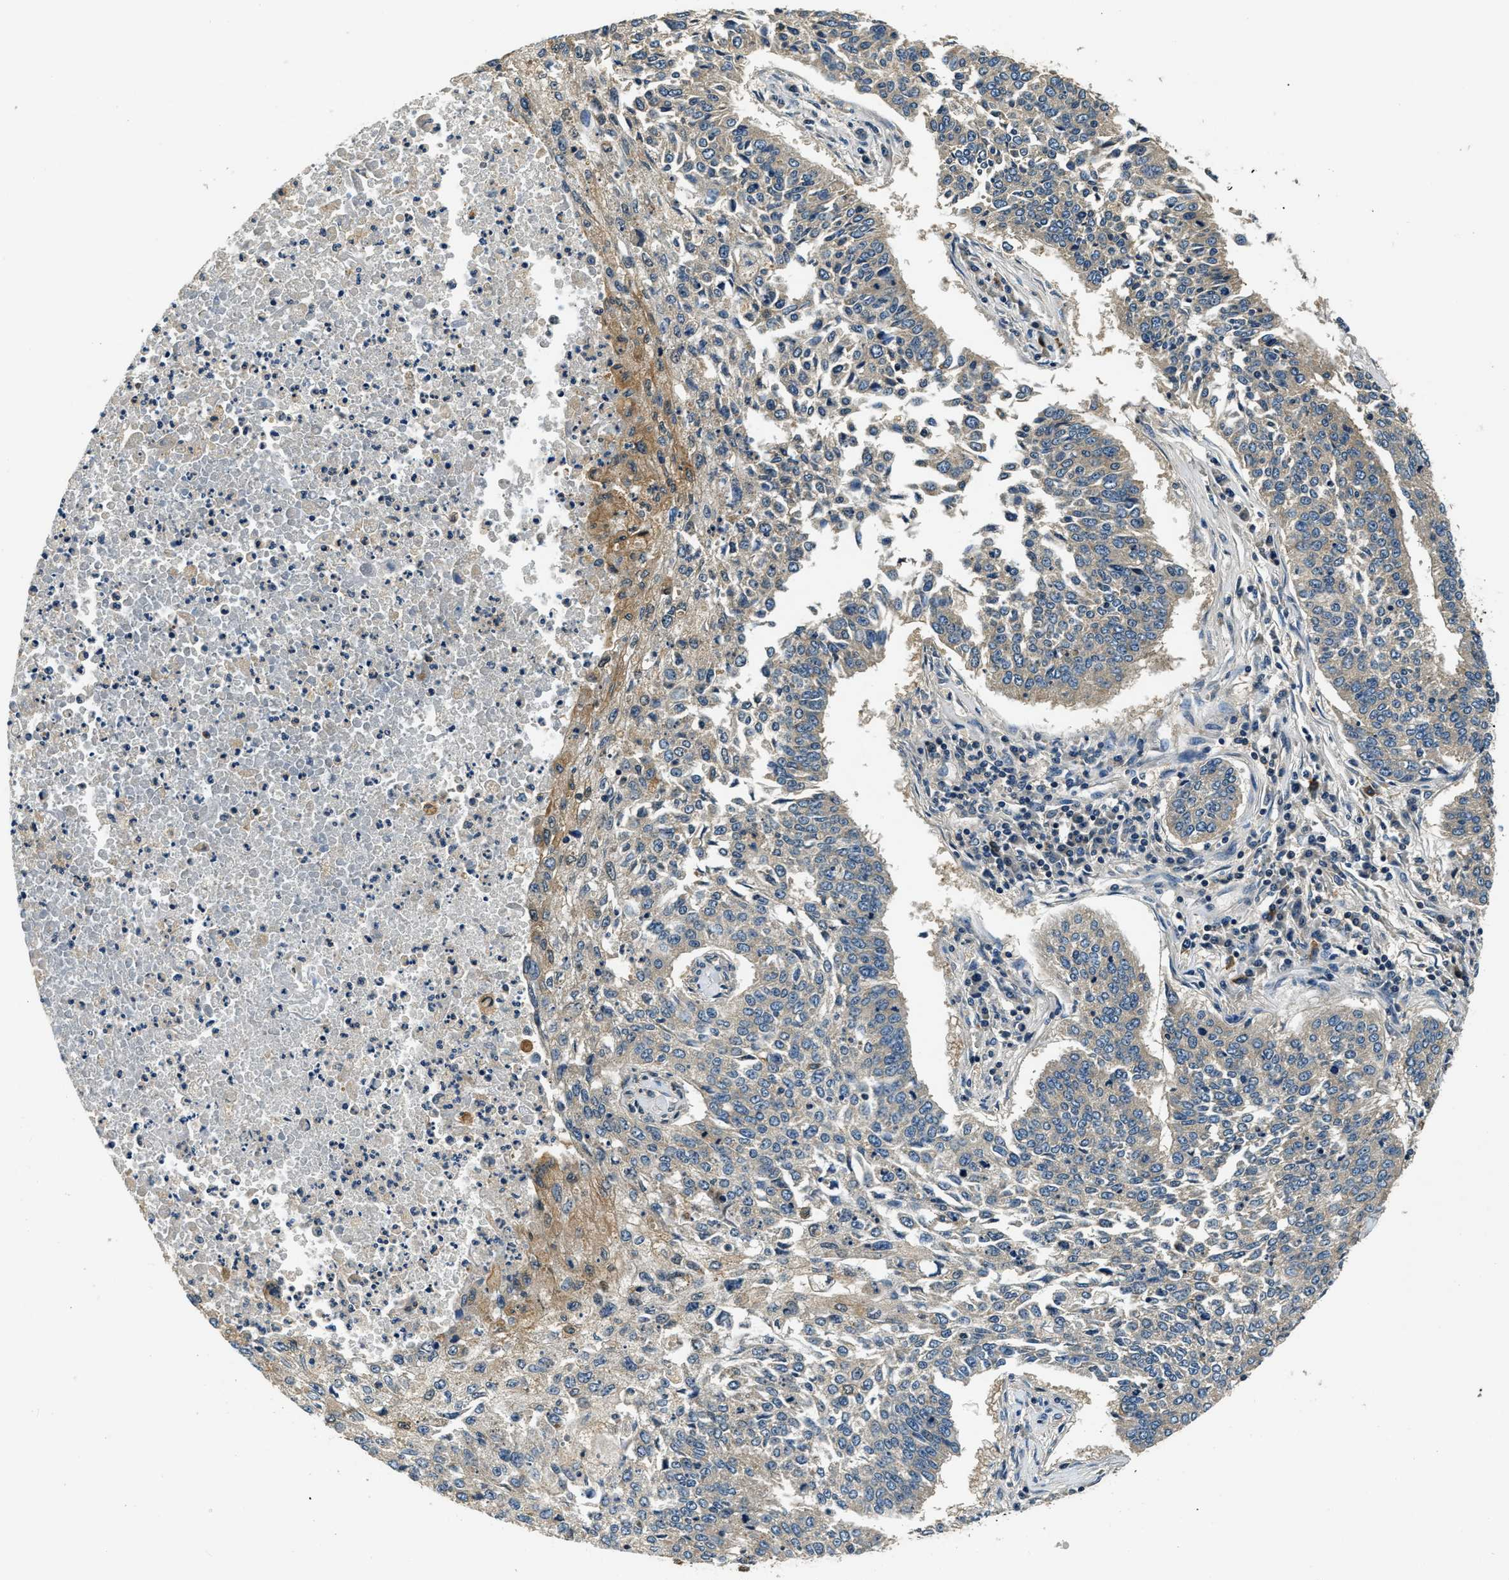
{"staining": {"intensity": "weak", "quantity": "<25%", "location": "cytoplasmic/membranous"}, "tissue": "lung cancer", "cell_type": "Tumor cells", "image_type": "cancer", "snomed": [{"axis": "morphology", "description": "Normal tissue, NOS"}, {"axis": "morphology", "description": "Squamous cell carcinoma, NOS"}, {"axis": "topography", "description": "Cartilage tissue"}, {"axis": "topography", "description": "Bronchus"}, {"axis": "topography", "description": "Lung"}], "caption": "The photomicrograph demonstrates no staining of tumor cells in lung cancer.", "gene": "RESF1", "patient": {"sex": "female", "age": 49}}